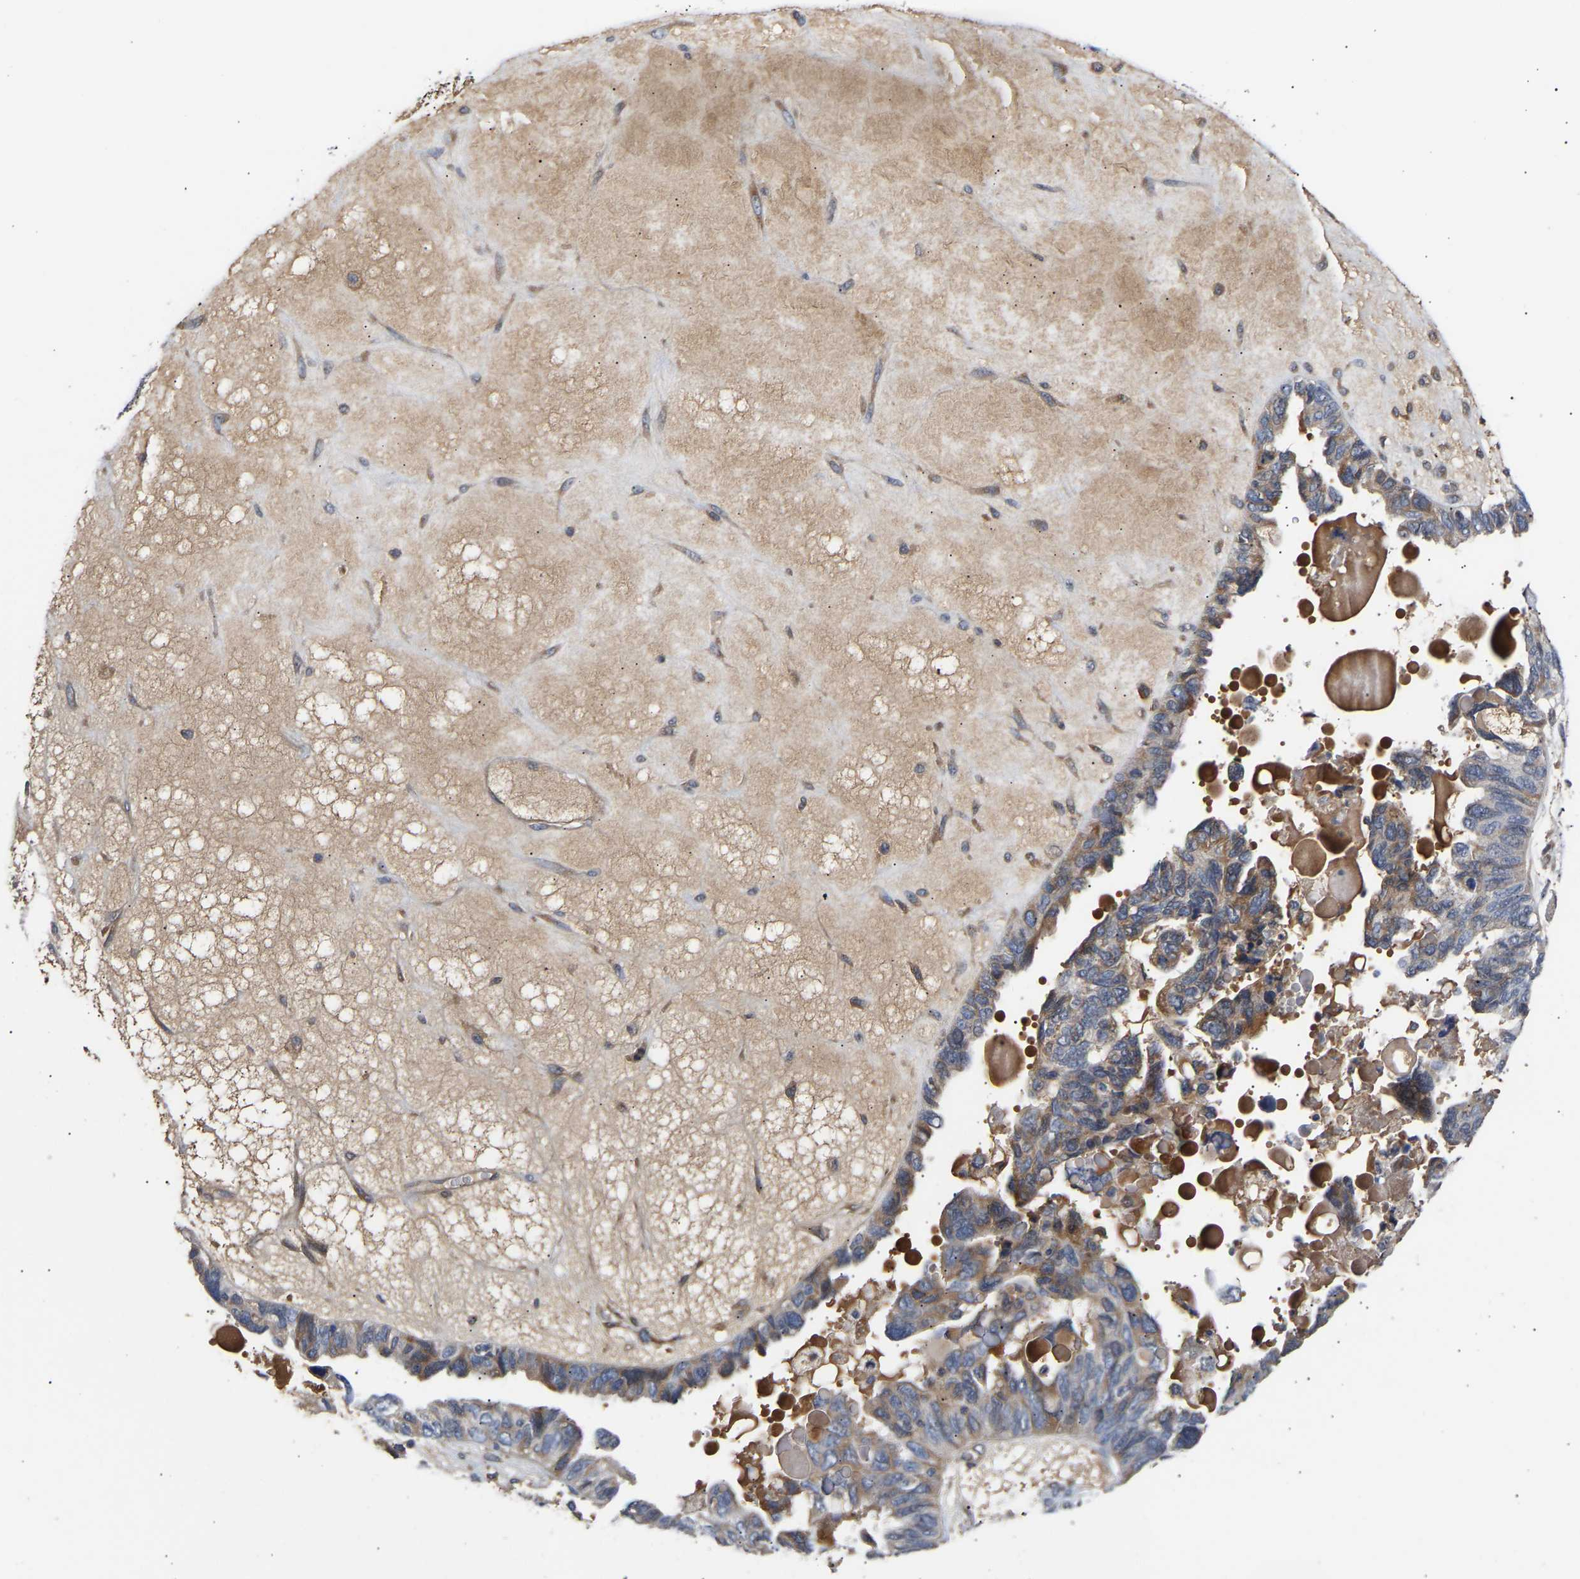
{"staining": {"intensity": "moderate", "quantity": "25%-75%", "location": "cytoplasmic/membranous"}, "tissue": "ovarian cancer", "cell_type": "Tumor cells", "image_type": "cancer", "snomed": [{"axis": "morphology", "description": "Cystadenocarcinoma, serous, NOS"}, {"axis": "topography", "description": "Ovary"}], "caption": "This photomicrograph reveals ovarian cancer (serous cystadenocarcinoma) stained with immunohistochemistry (IHC) to label a protein in brown. The cytoplasmic/membranous of tumor cells show moderate positivity for the protein. Nuclei are counter-stained blue.", "gene": "KASH5", "patient": {"sex": "female", "age": 79}}